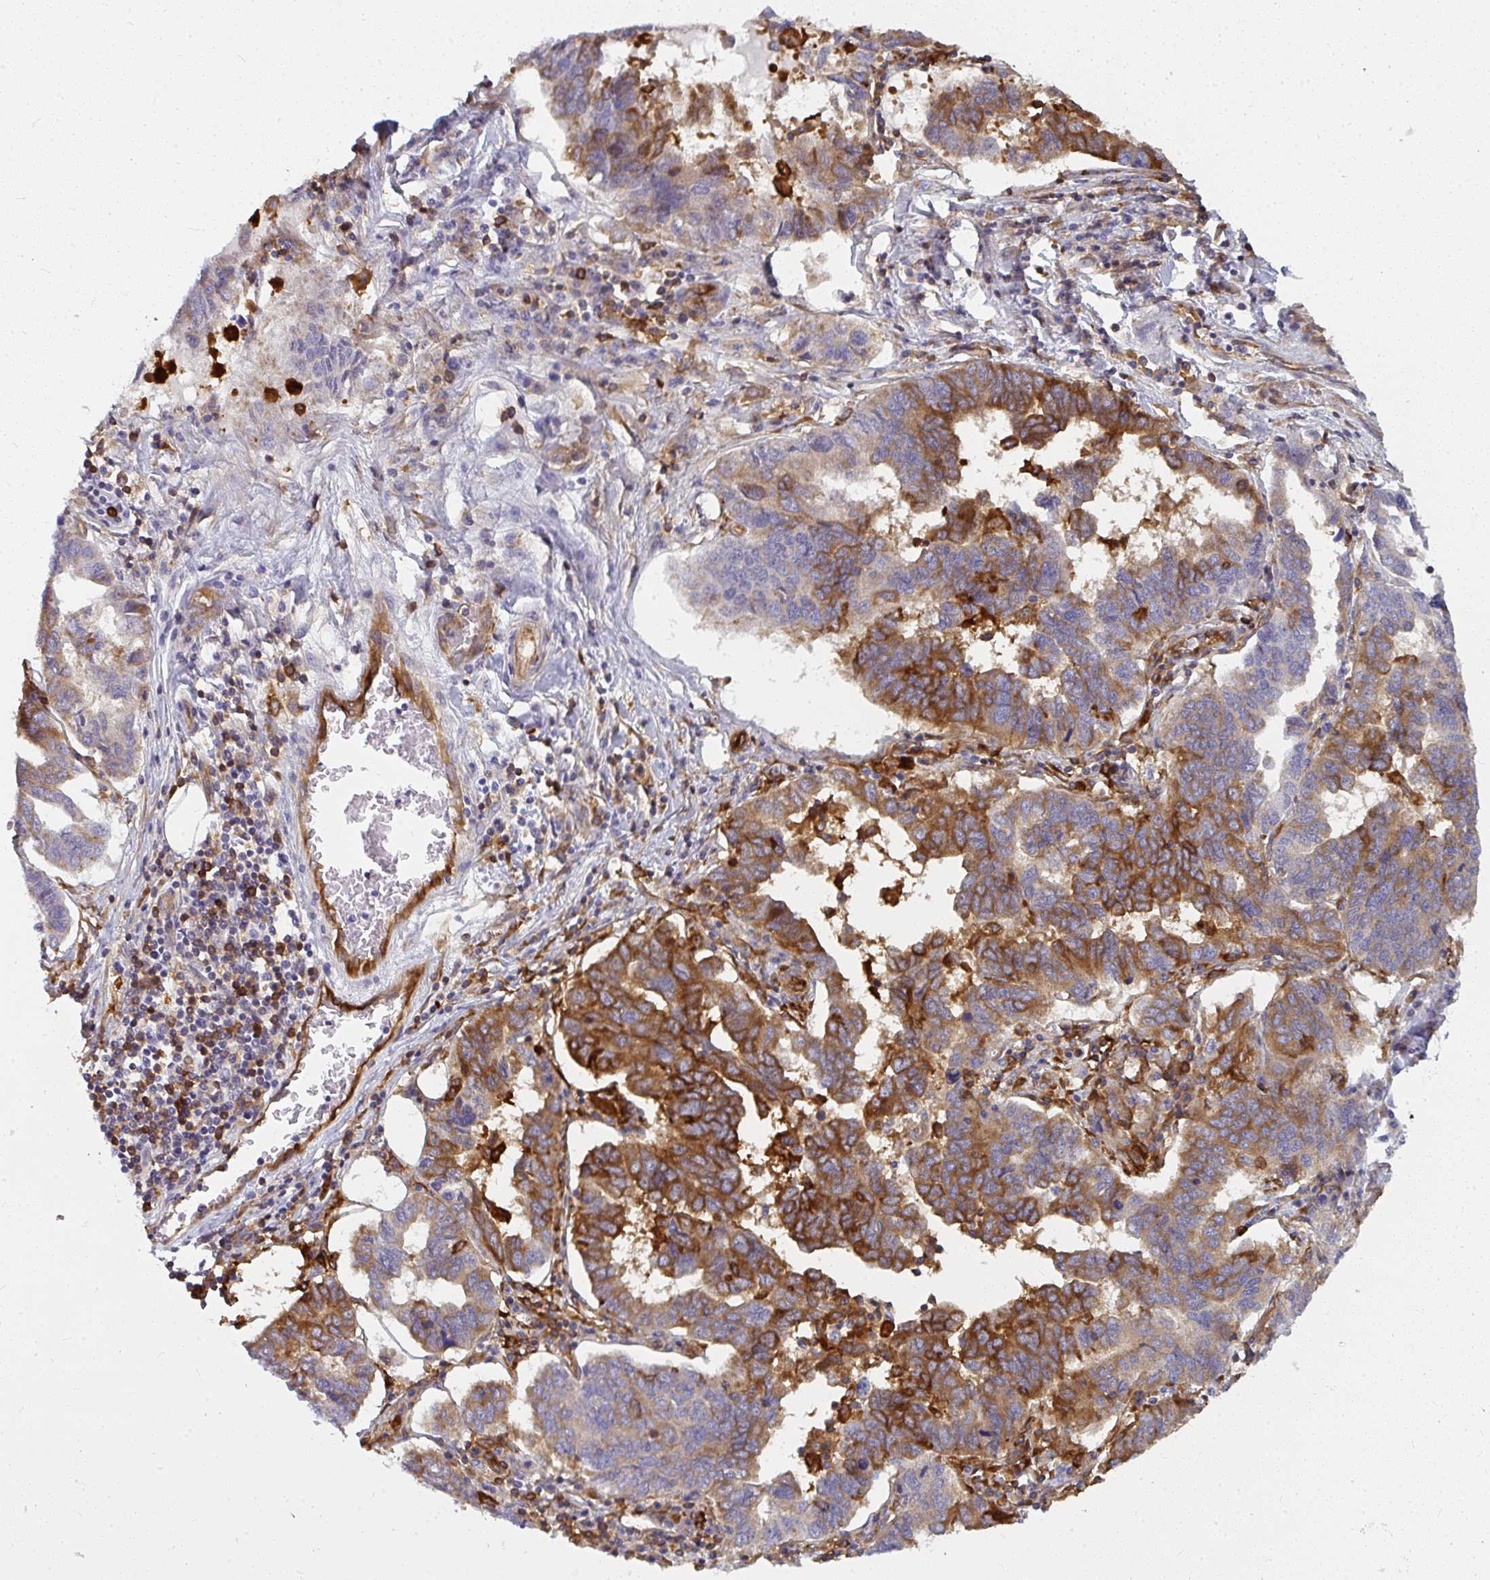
{"staining": {"intensity": "strong", "quantity": "25%-75%", "location": "cytoplasmic/membranous"}, "tissue": "ovarian cancer", "cell_type": "Tumor cells", "image_type": "cancer", "snomed": [{"axis": "morphology", "description": "Cystadenocarcinoma, serous, NOS"}, {"axis": "topography", "description": "Ovary"}], "caption": "Ovarian cancer (serous cystadenocarcinoma) stained with a protein marker shows strong staining in tumor cells.", "gene": "IFIT3", "patient": {"sex": "female", "age": 64}}